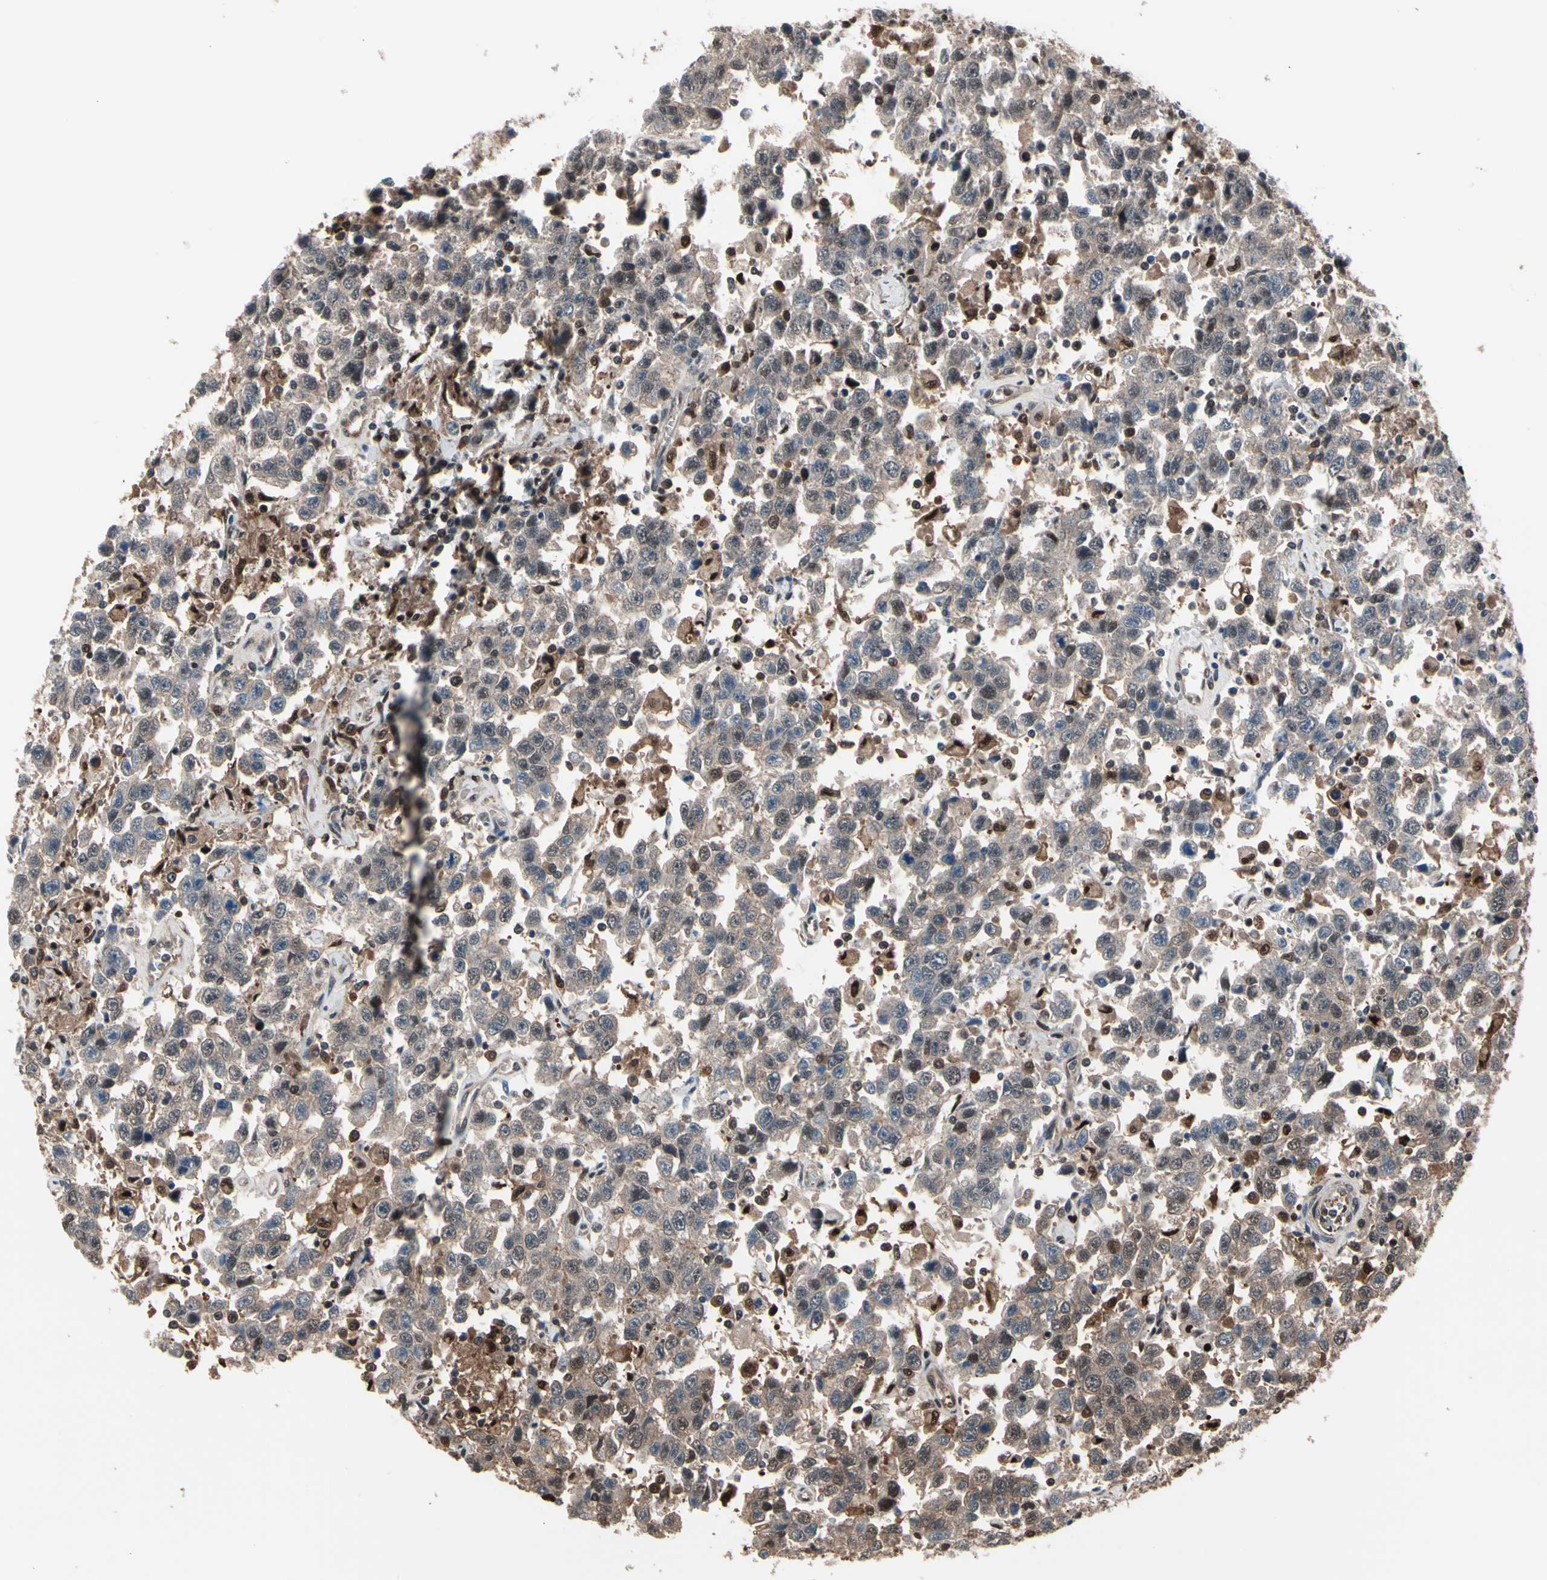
{"staining": {"intensity": "weak", "quantity": ">75%", "location": "cytoplasmic/membranous"}, "tissue": "testis cancer", "cell_type": "Tumor cells", "image_type": "cancer", "snomed": [{"axis": "morphology", "description": "Seminoma, NOS"}, {"axis": "topography", "description": "Testis"}], "caption": "An immunohistochemistry photomicrograph of neoplastic tissue is shown. Protein staining in brown labels weak cytoplasmic/membranous positivity in testis cancer within tumor cells. (brown staining indicates protein expression, while blue staining denotes nuclei).", "gene": "PSMA2", "patient": {"sex": "male", "age": 41}}